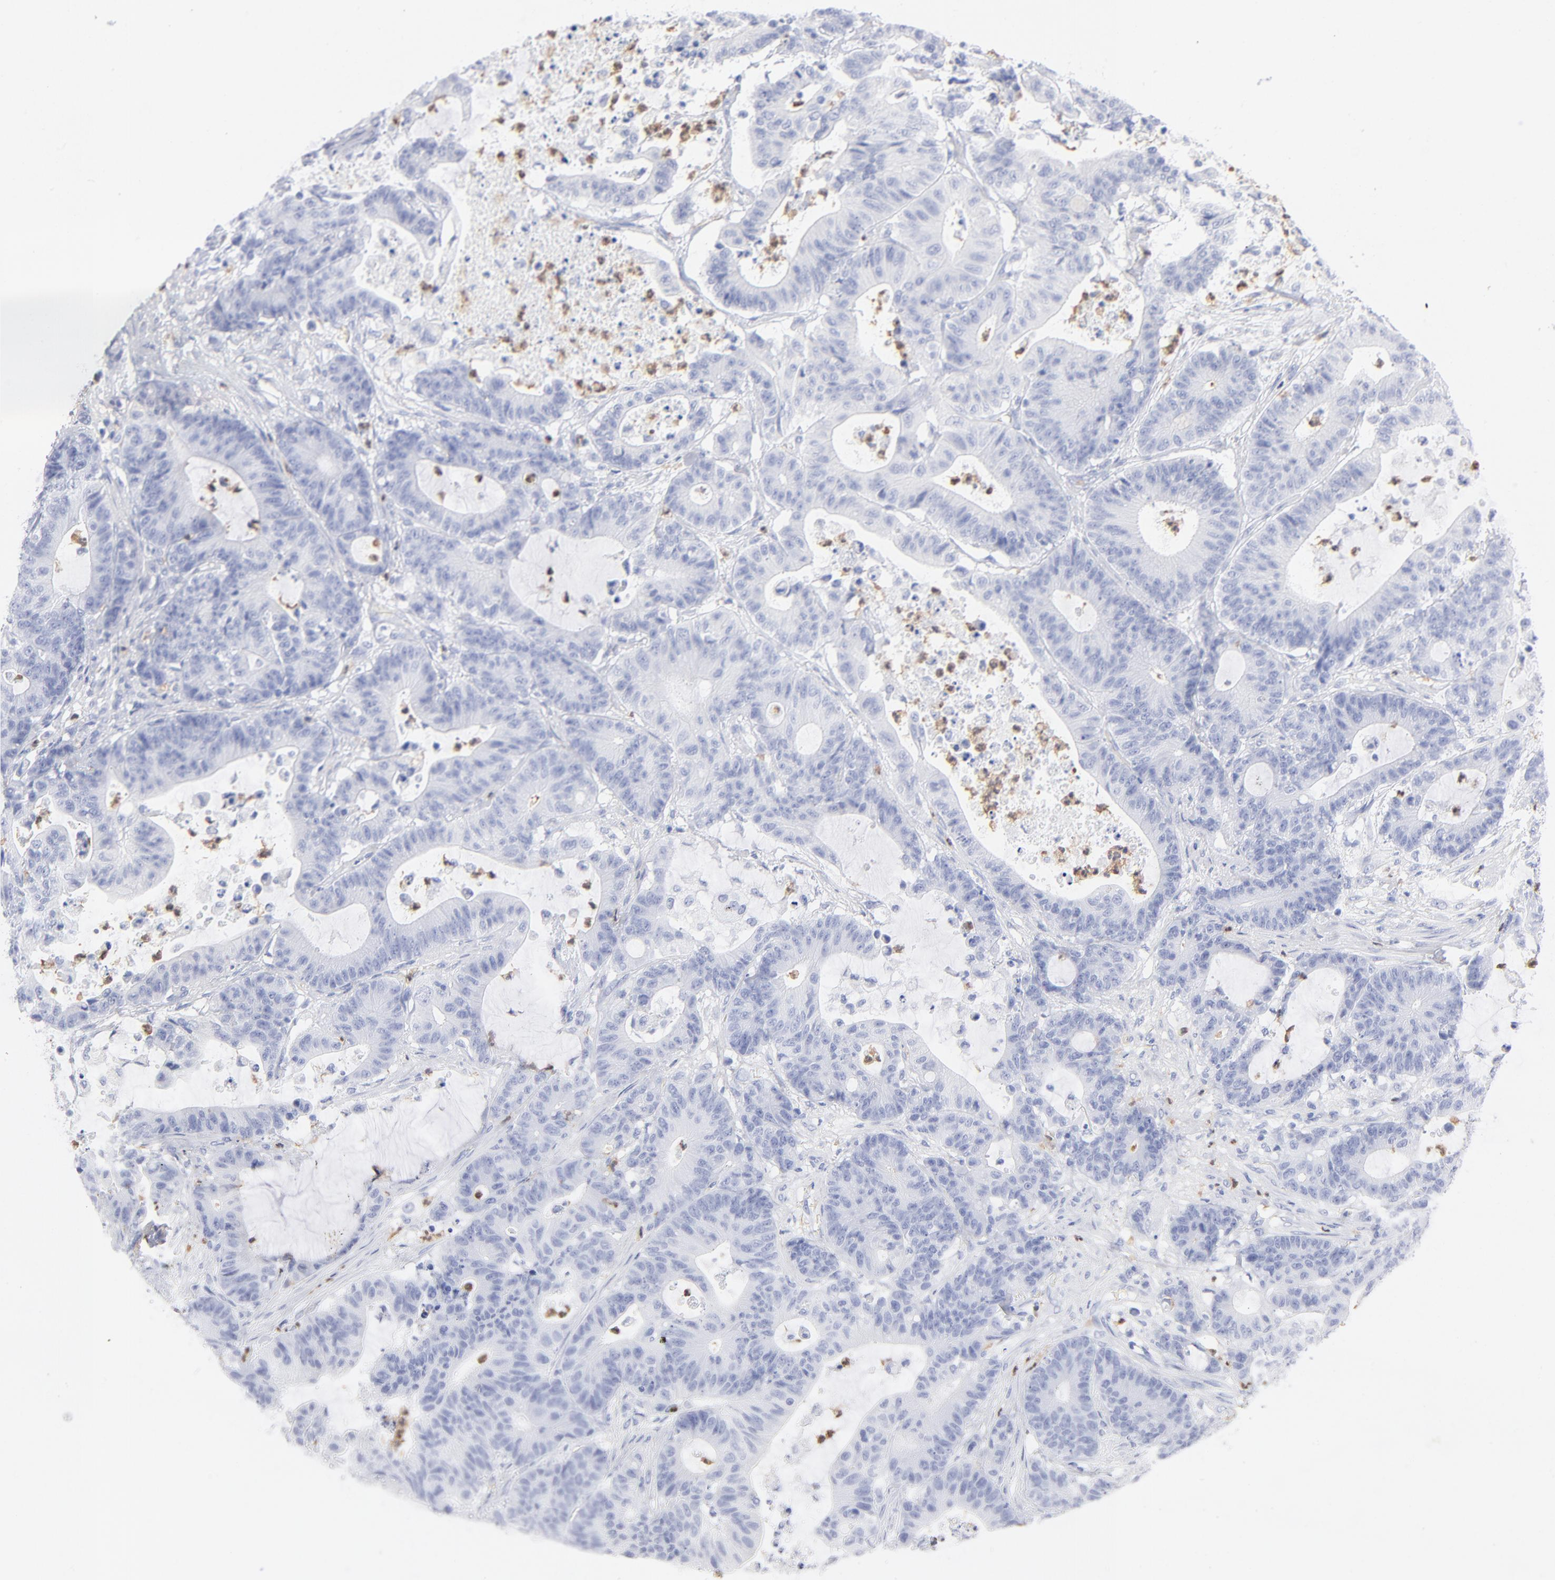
{"staining": {"intensity": "negative", "quantity": "none", "location": "none"}, "tissue": "colorectal cancer", "cell_type": "Tumor cells", "image_type": "cancer", "snomed": [{"axis": "morphology", "description": "Adenocarcinoma, NOS"}, {"axis": "topography", "description": "Colon"}], "caption": "High magnification brightfield microscopy of colorectal cancer (adenocarcinoma) stained with DAB (brown) and counterstained with hematoxylin (blue): tumor cells show no significant staining.", "gene": "ARG1", "patient": {"sex": "female", "age": 84}}